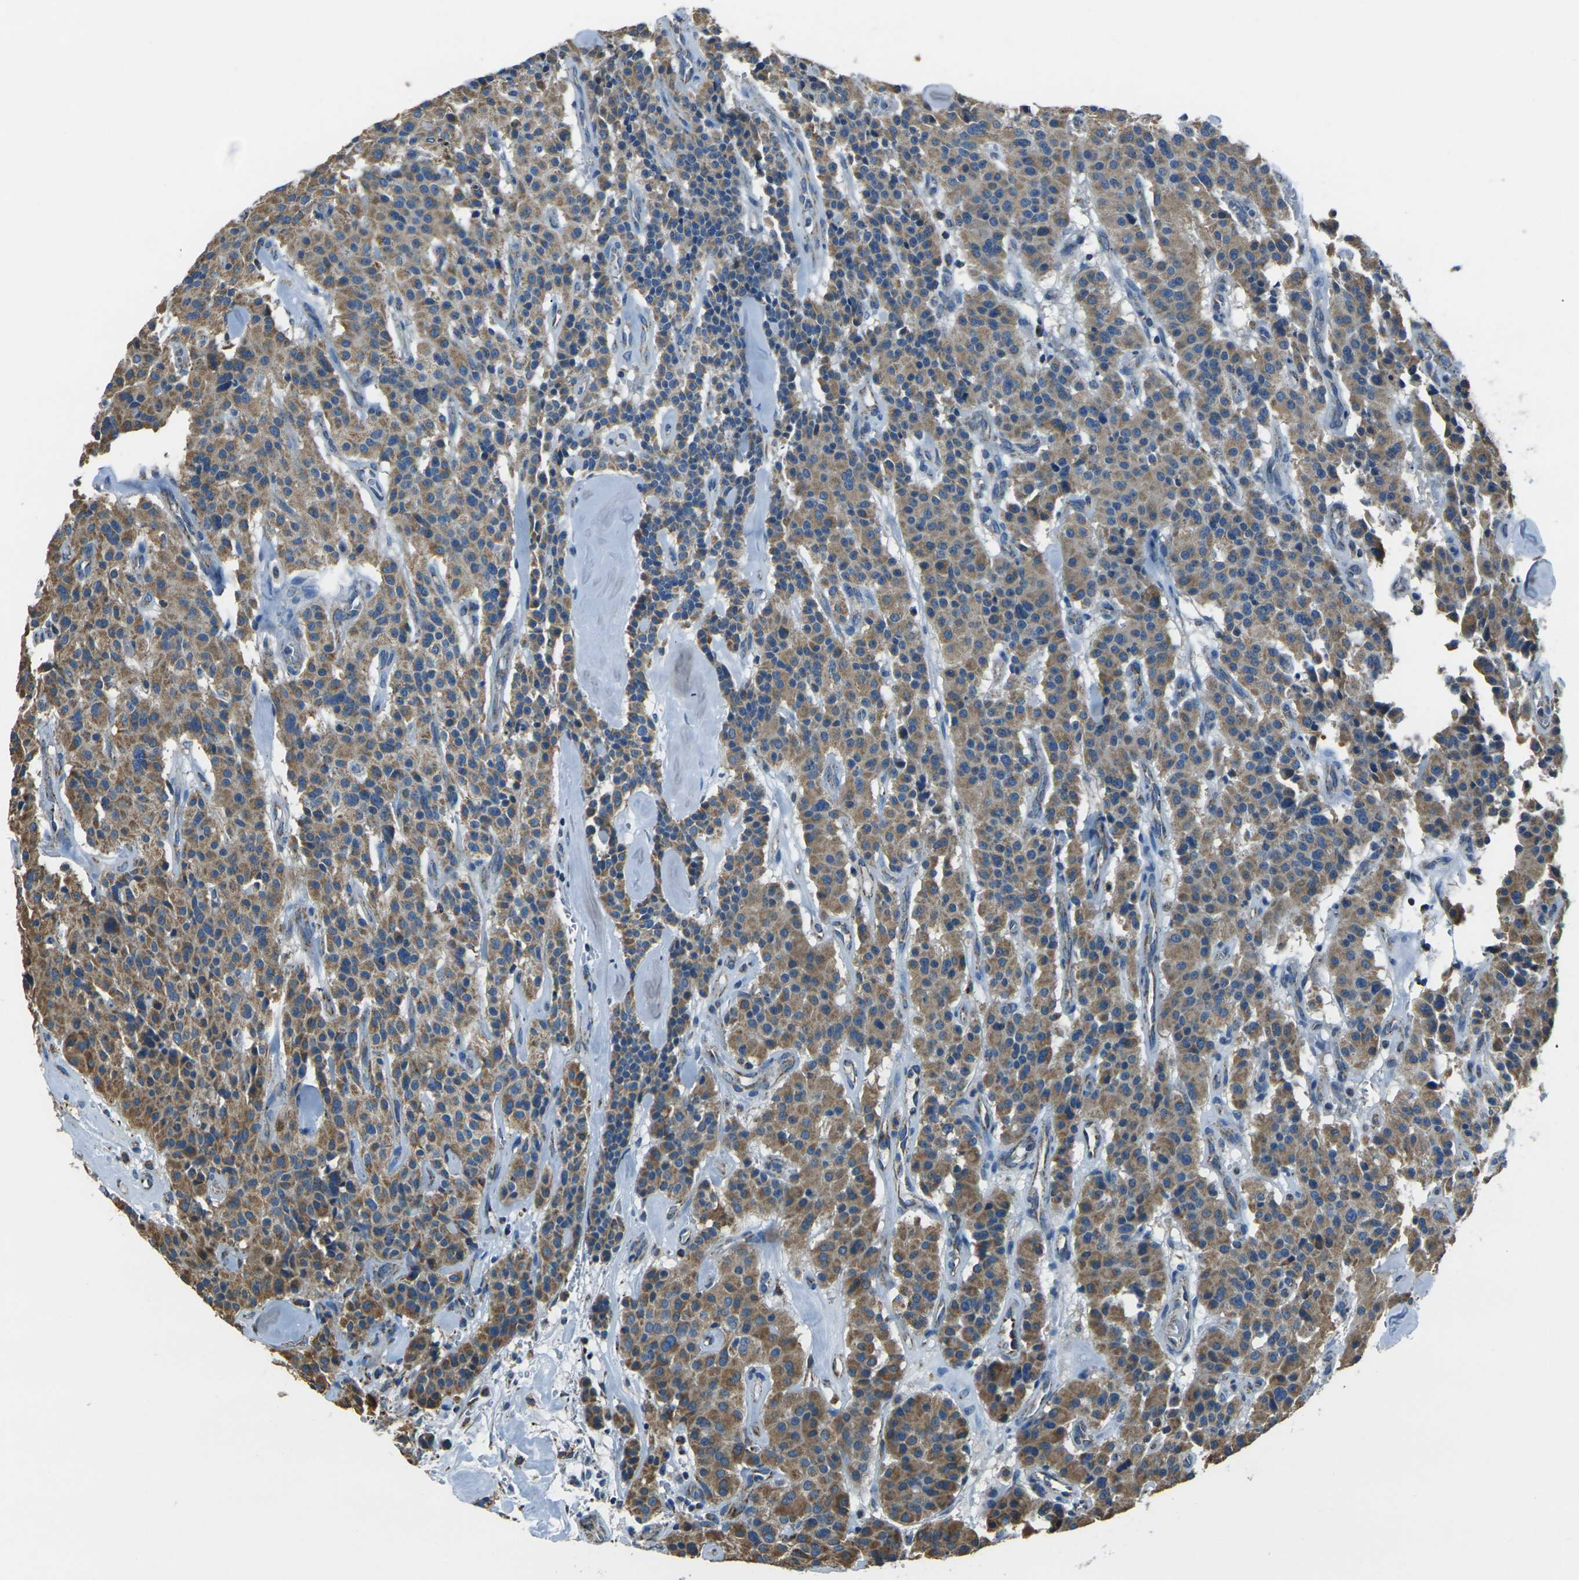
{"staining": {"intensity": "moderate", "quantity": ">75%", "location": "cytoplasmic/membranous"}, "tissue": "carcinoid", "cell_type": "Tumor cells", "image_type": "cancer", "snomed": [{"axis": "morphology", "description": "Carcinoid, malignant, NOS"}, {"axis": "topography", "description": "Lung"}], "caption": "This micrograph shows carcinoid stained with immunohistochemistry (IHC) to label a protein in brown. The cytoplasmic/membranous of tumor cells show moderate positivity for the protein. Nuclei are counter-stained blue.", "gene": "IRF3", "patient": {"sex": "male", "age": 30}}